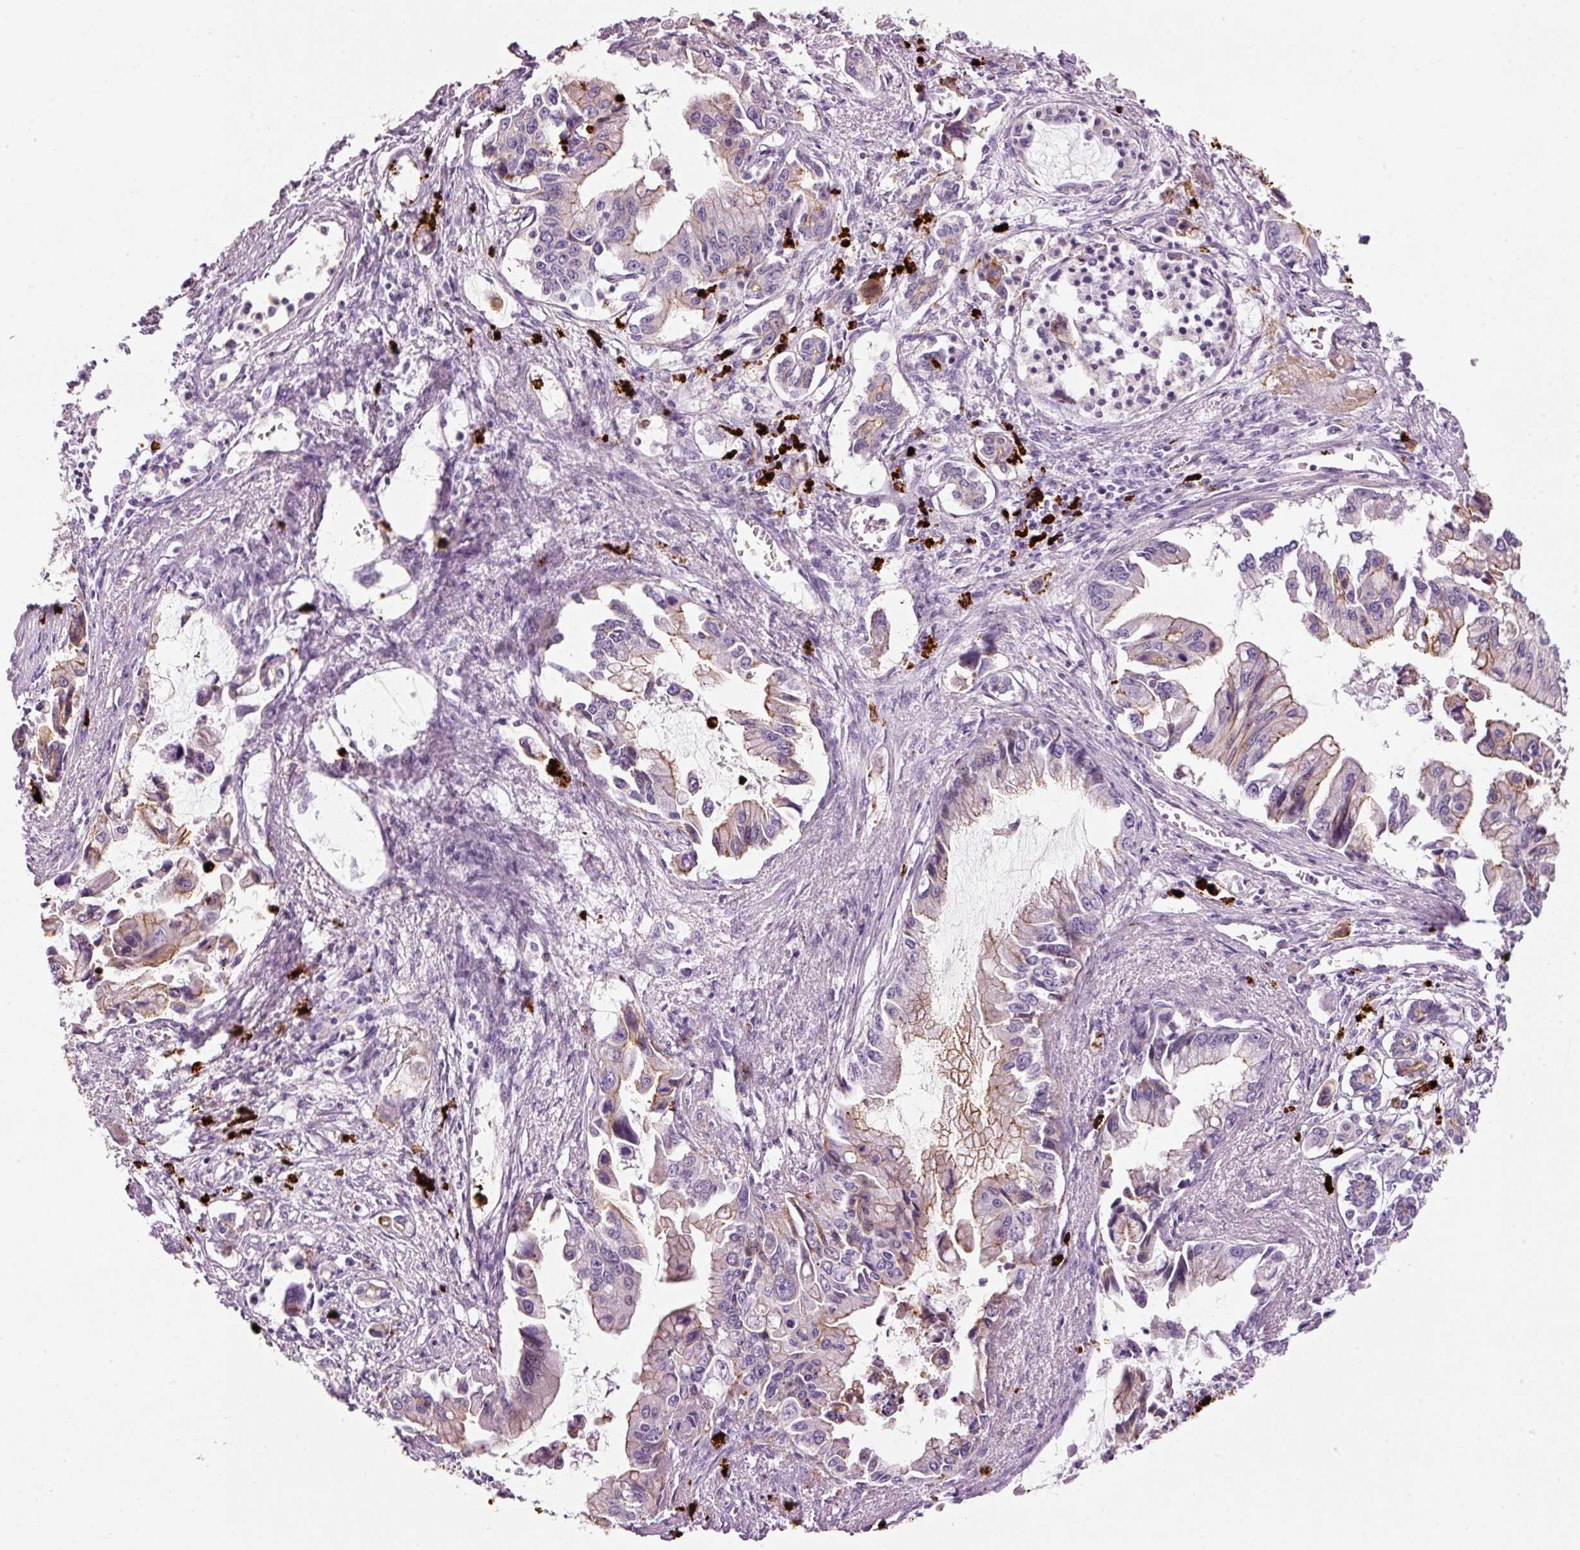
{"staining": {"intensity": "weak", "quantity": "<25%", "location": "cytoplasmic/membranous"}, "tissue": "pancreatic cancer", "cell_type": "Tumor cells", "image_type": "cancer", "snomed": [{"axis": "morphology", "description": "Adenocarcinoma, NOS"}, {"axis": "topography", "description": "Pancreas"}], "caption": "Immunohistochemistry (IHC) micrograph of neoplastic tissue: human pancreatic adenocarcinoma stained with DAB (3,3'-diaminobenzidine) shows no significant protein expression in tumor cells. Nuclei are stained in blue.", "gene": "MAP3K3", "patient": {"sex": "male", "age": 84}}